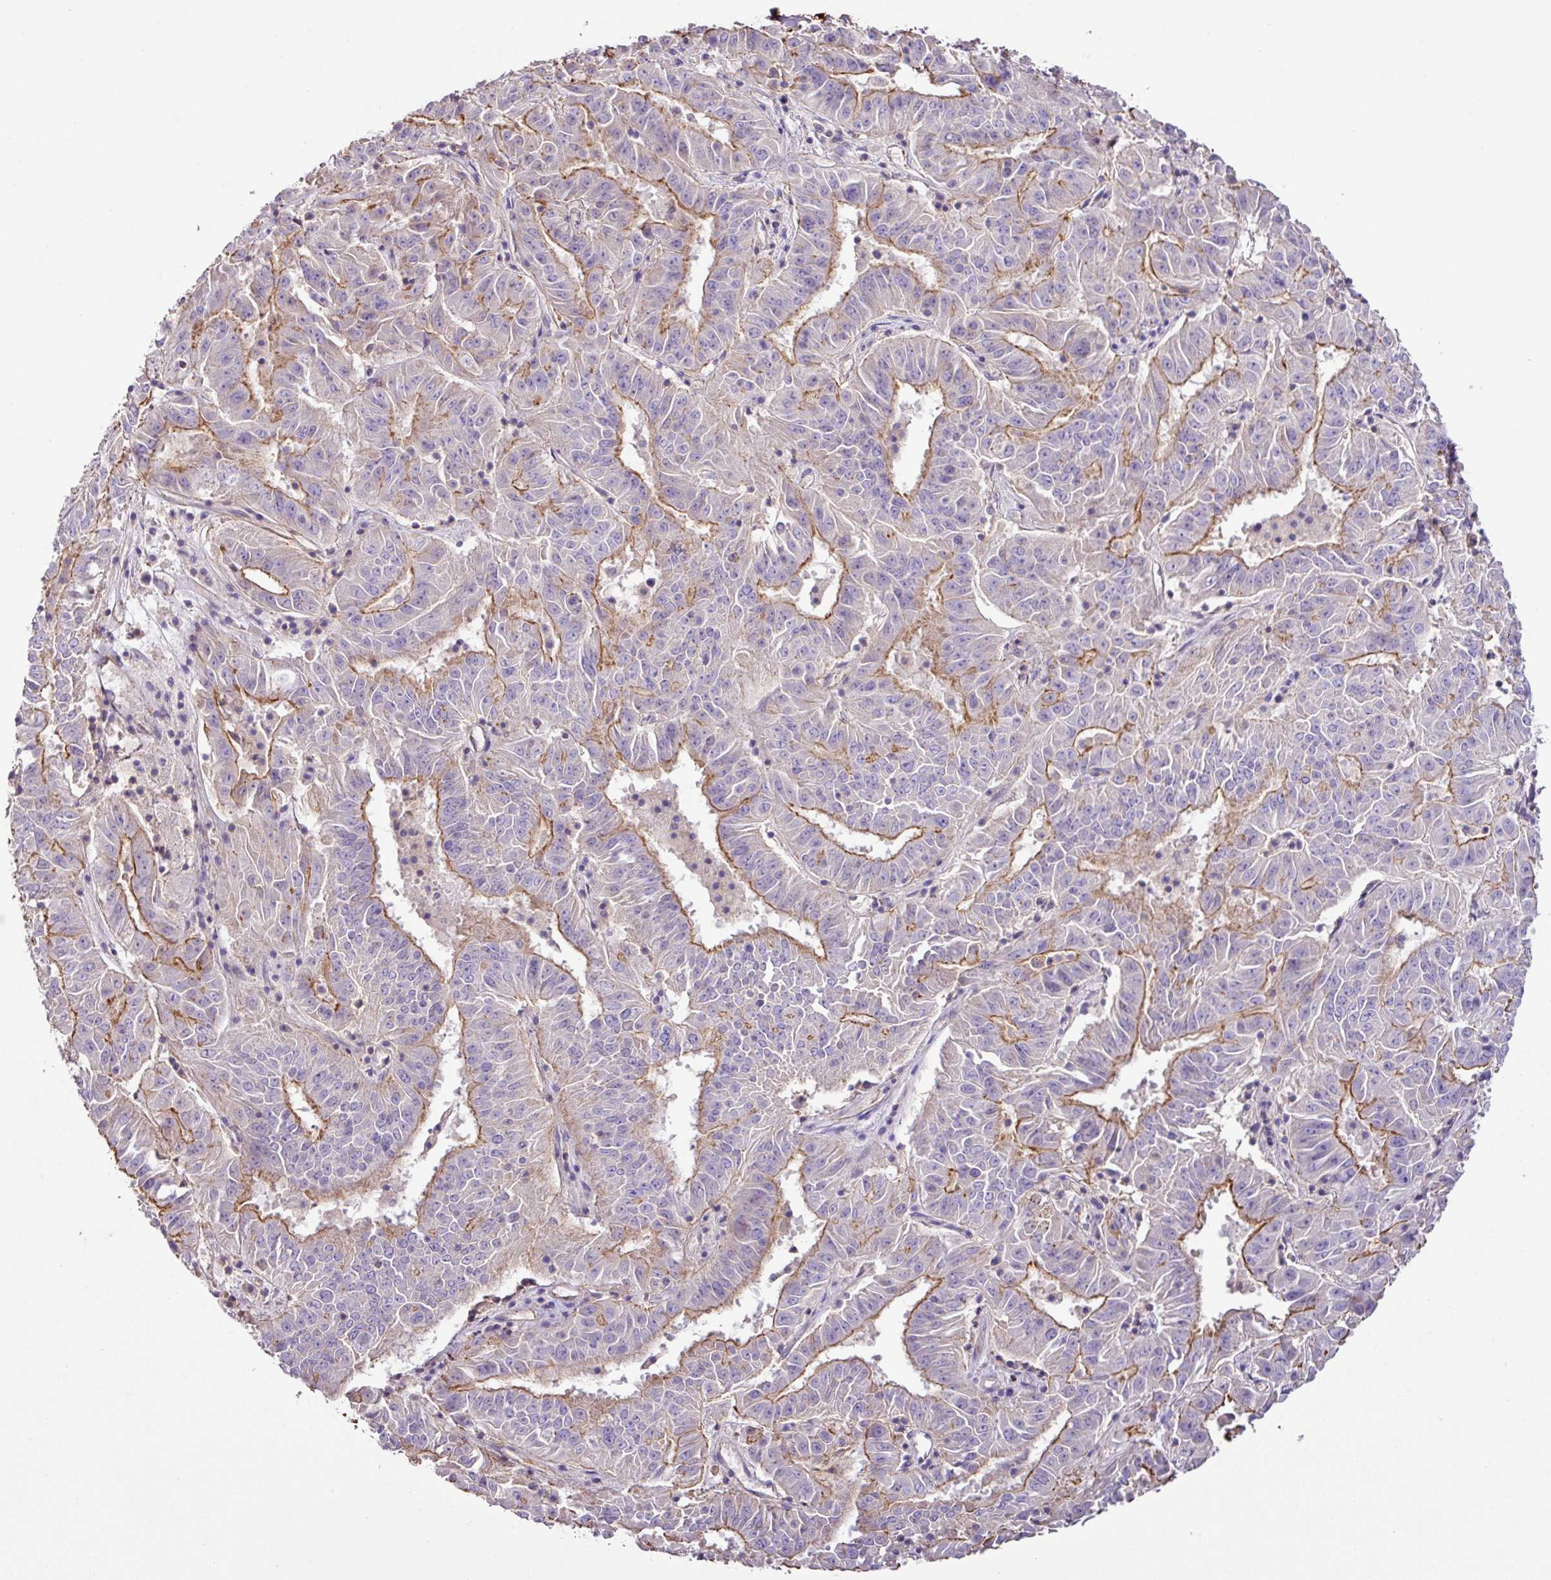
{"staining": {"intensity": "moderate", "quantity": "25%-75%", "location": "cytoplasmic/membranous"}, "tissue": "pancreatic cancer", "cell_type": "Tumor cells", "image_type": "cancer", "snomed": [{"axis": "morphology", "description": "Adenocarcinoma, NOS"}, {"axis": "topography", "description": "Pancreas"}], "caption": "Protein staining demonstrates moderate cytoplasmic/membranous positivity in about 25%-75% of tumor cells in pancreatic cancer.", "gene": "AGR3", "patient": {"sex": "male", "age": 63}}